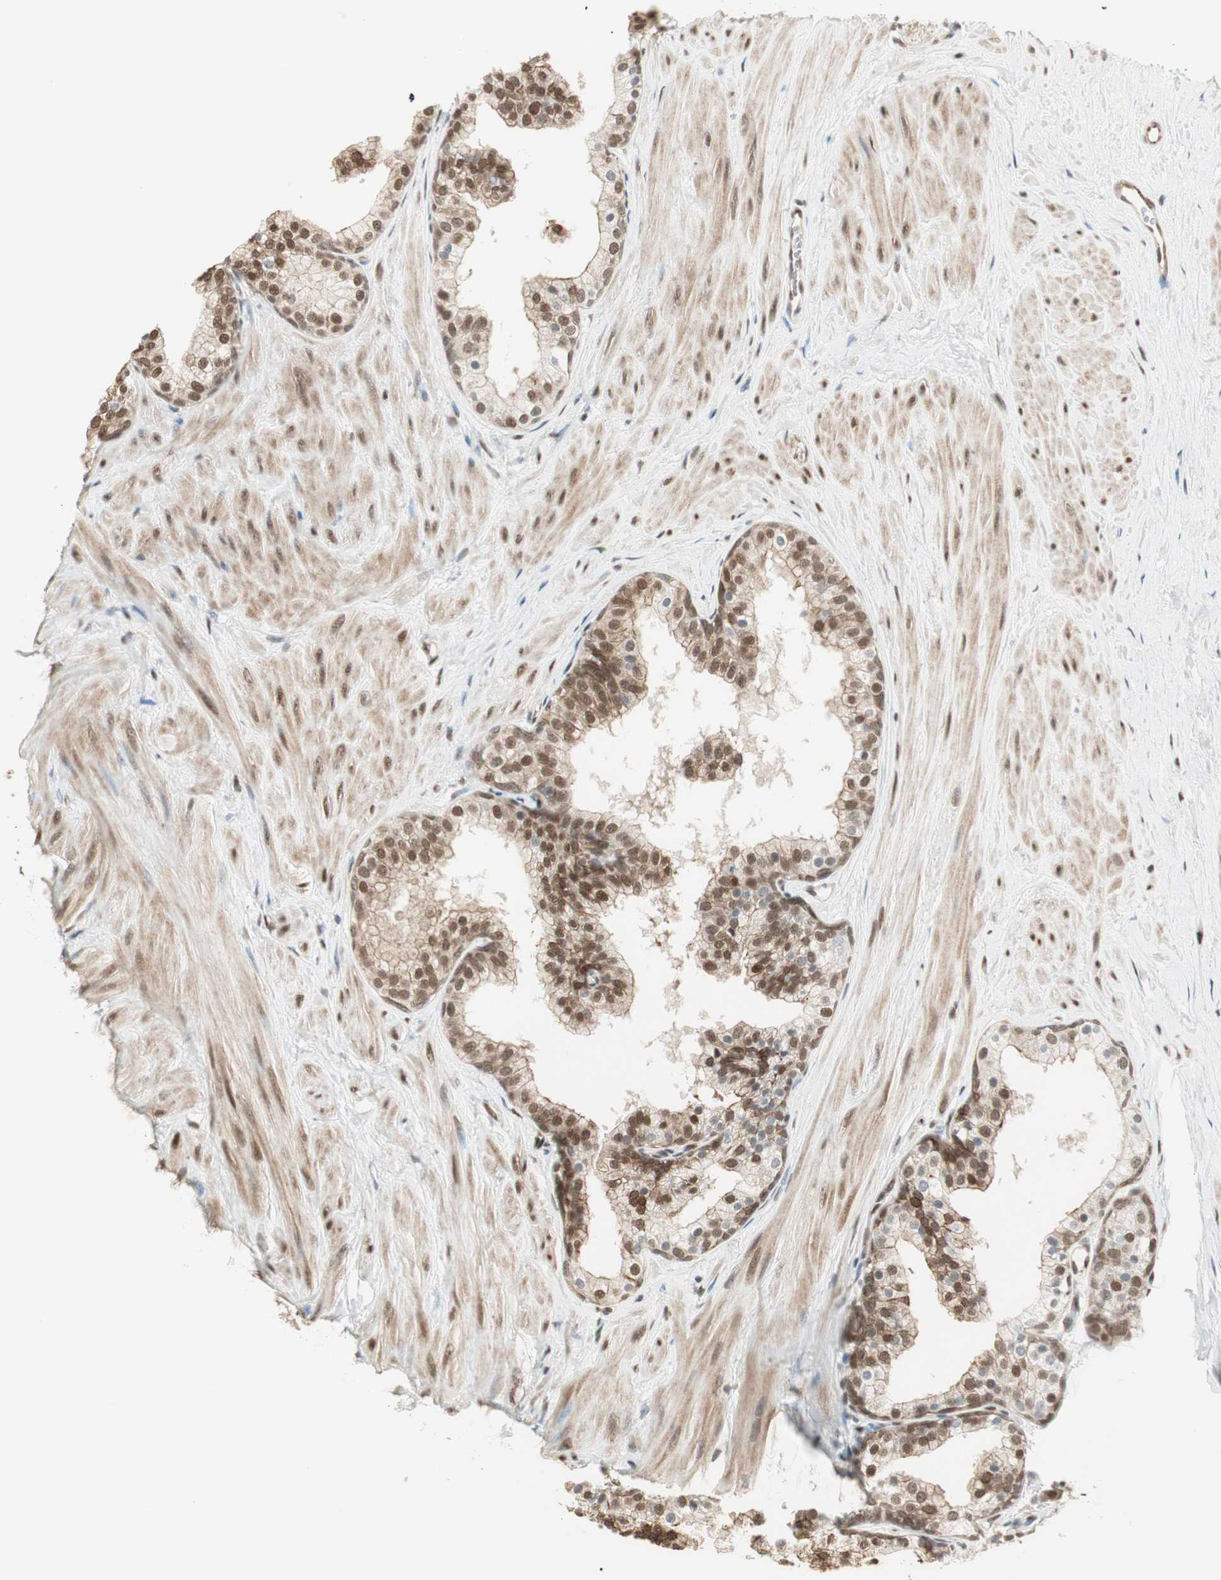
{"staining": {"intensity": "moderate", "quantity": ">75%", "location": "cytoplasmic/membranous,nuclear"}, "tissue": "prostate", "cell_type": "Glandular cells", "image_type": "normal", "snomed": [{"axis": "morphology", "description": "Normal tissue, NOS"}, {"axis": "topography", "description": "Prostate"}], "caption": "Protein analysis of benign prostate shows moderate cytoplasmic/membranous,nuclear positivity in approximately >75% of glandular cells. The staining is performed using DAB (3,3'-diaminobenzidine) brown chromogen to label protein expression. The nuclei are counter-stained blue using hematoxylin.", "gene": "ZBTB17", "patient": {"sex": "male", "age": 60}}